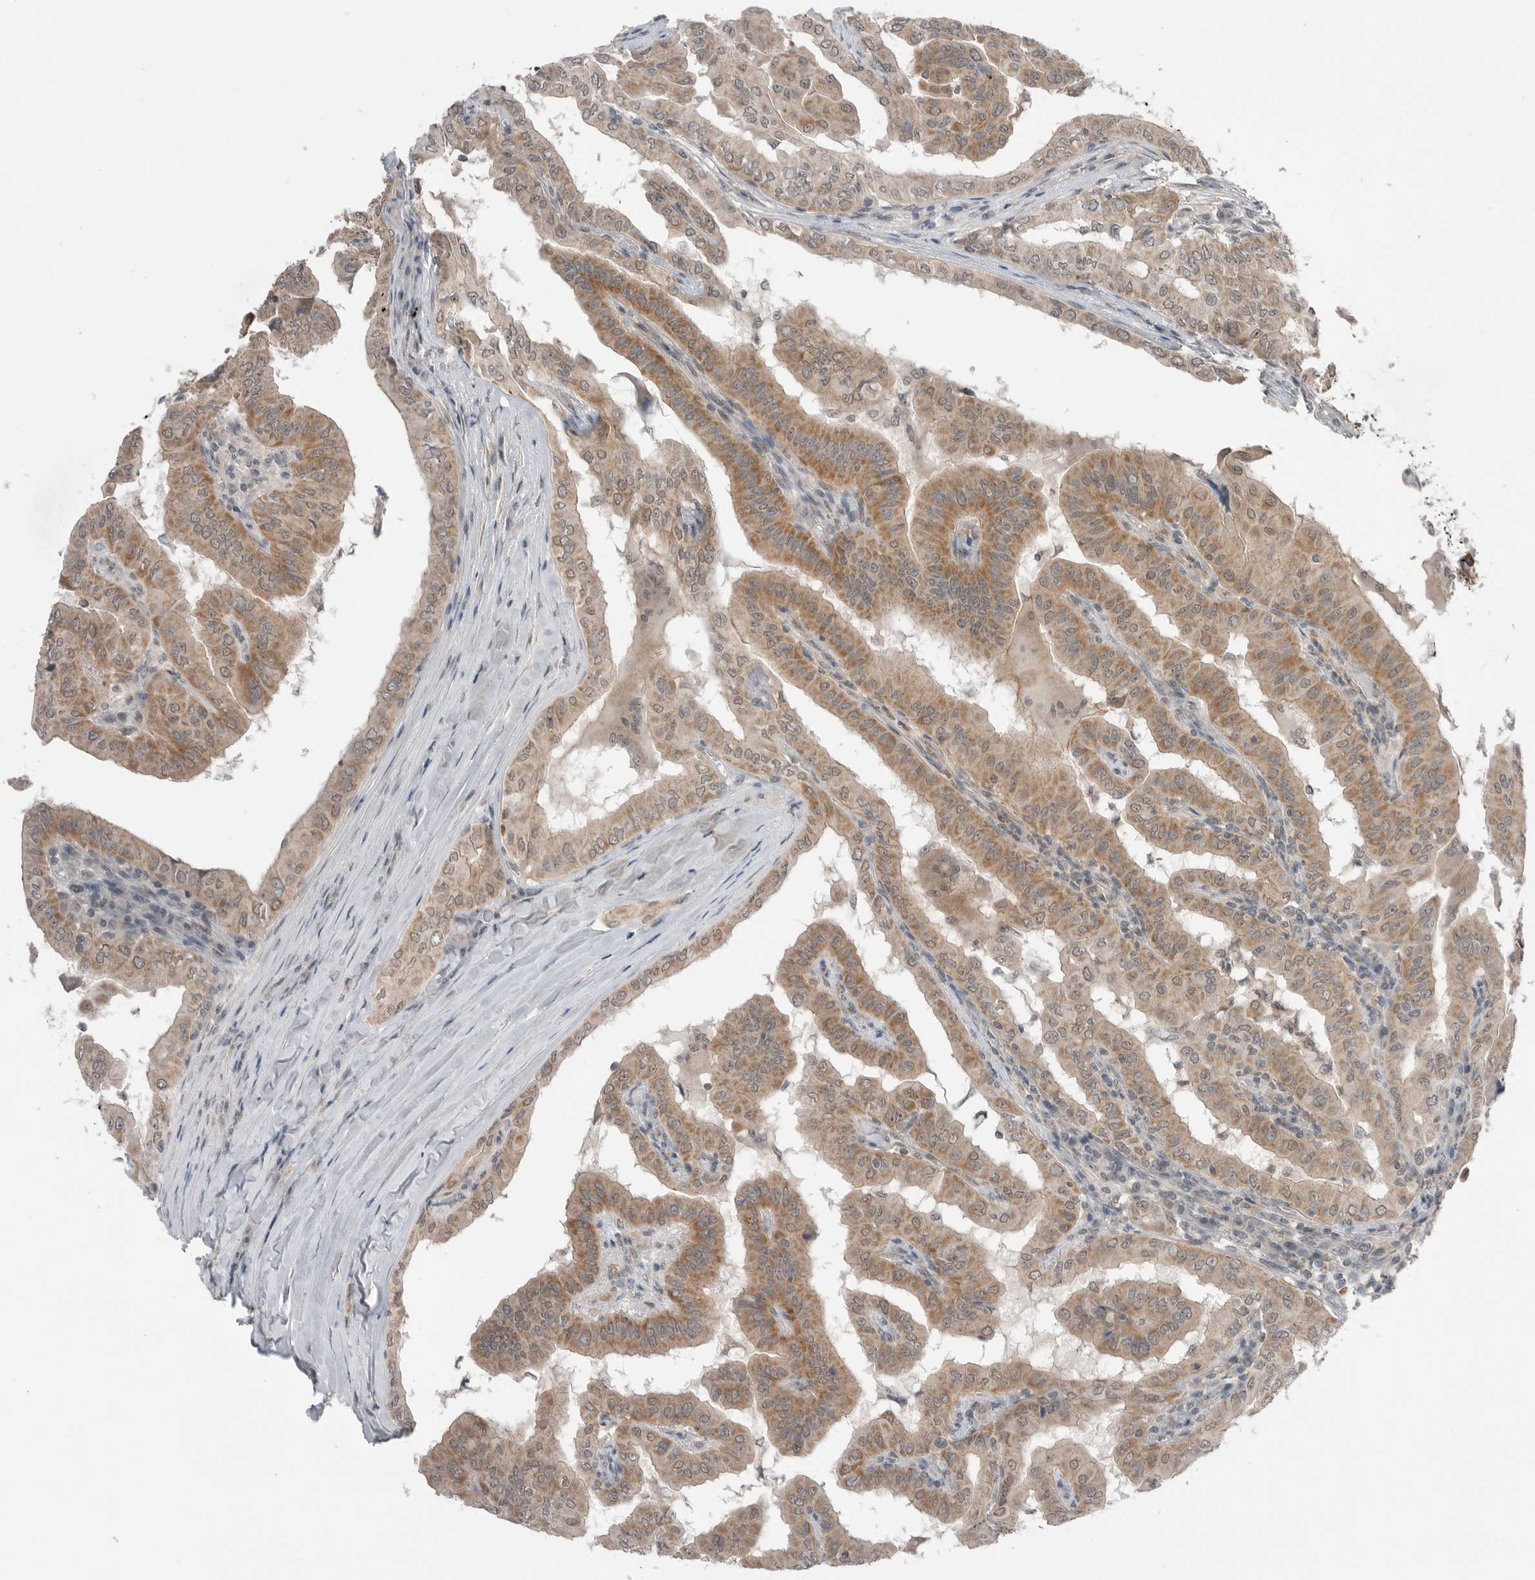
{"staining": {"intensity": "moderate", "quantity": ">75%", "location": "cytoplasmic/membranous,nuclear"}, "tissue": "thyroid cancer", "cell_type": "Tumor cells", "image_type": "cancer", "snomed": [{"axis": "morphology", "description": "Papillary adenocarcinoma, NOS"}, {"axis": "topography", "description": "Thyroid gland"}], "caption": "Protein staining of thyroid cancer tissue displays moderate cytoplasmic/membranous and nuclear staining in about >75% of tumor cells.", "gene": "NTAQ1", "patient": {"sex": "male", "age": 33}}